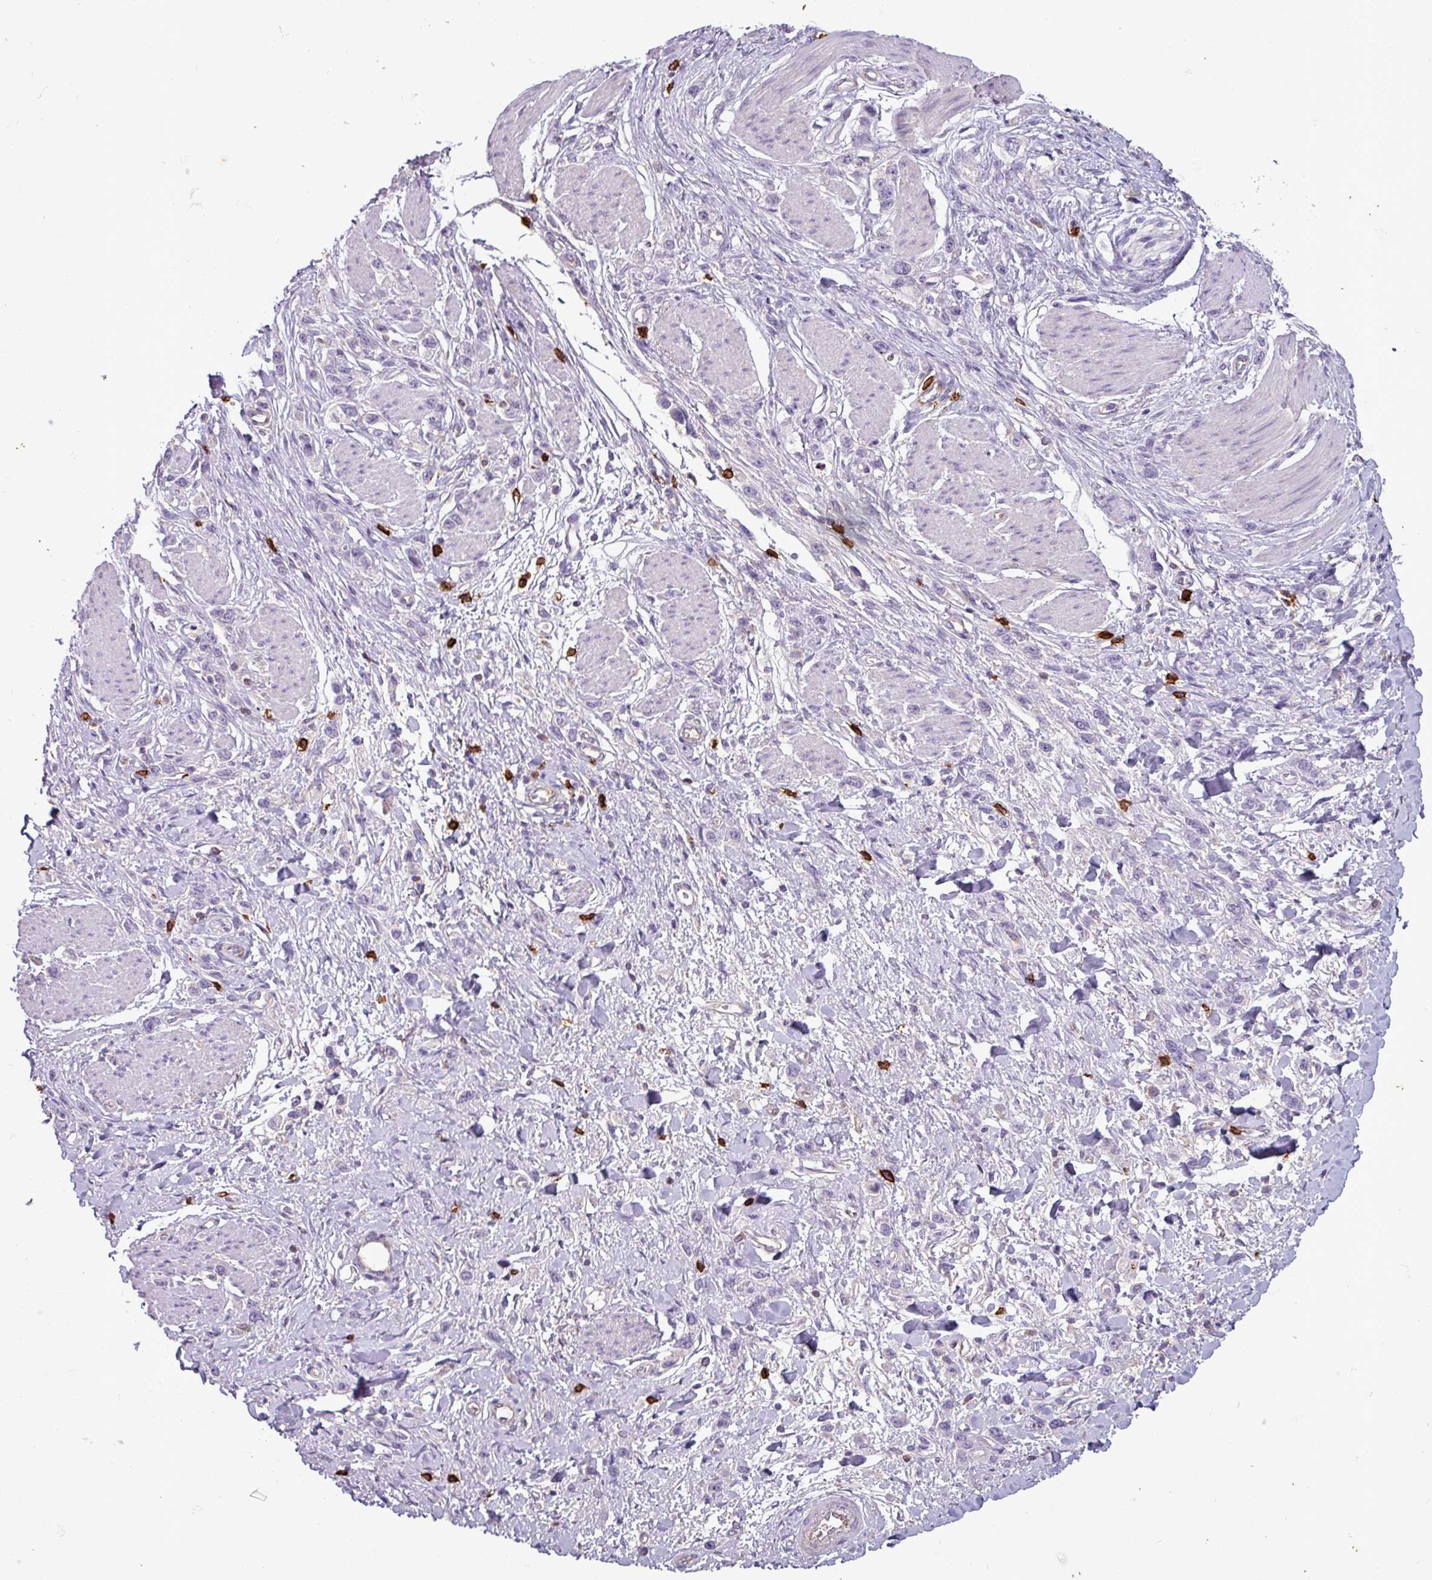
{"staining": {"intensity": "negative", "quantity": "none", "location": "none"}, "tissue": "stomach cancer", "cell_type": "Tumor cells", "image_type": "cancer", "snomed": [{"axis": "morphology", "description": "Adenocarcinoma, NOS"}, {"axis": "topography", "description": "Stomach"}], "caption": "This is an immunohistochemistry photomicrograph of human stomach adenocarcinoma. There is no expression in tumor cells.", "gene": "CD8A", "patient": {"sex": "female", "age": 65}}